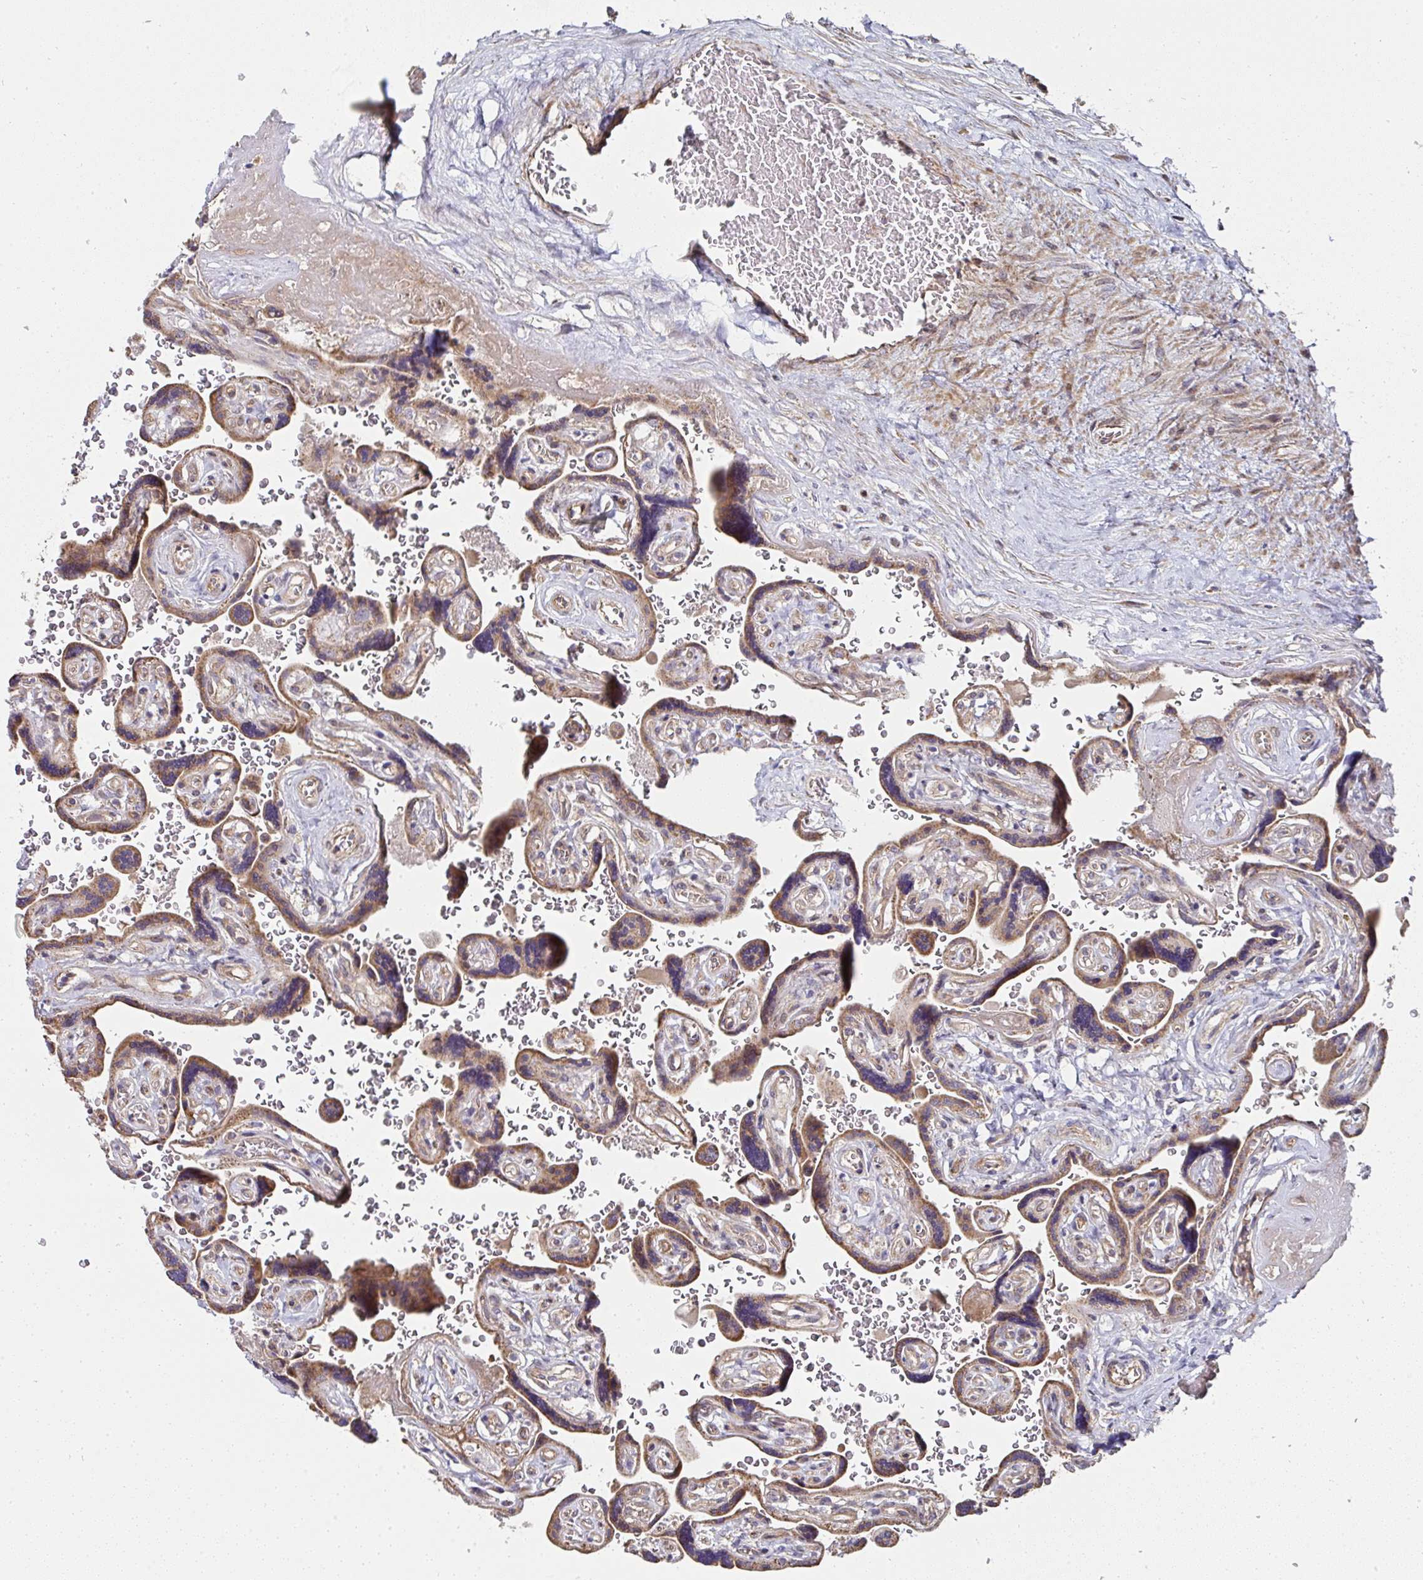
{"staining": {"intensity": "weak", "quantity": "25%-75%", "location": "cytoplasmic/membranous"}, "tissue": "placenta", "cell_type": "Decidual cells", "image_type": "normal", "snomed": [{"axis": "morphology", "description": "Normal tissue, NOS"}, {"axis": "topography", "description": "Placenta"}], "caption": "Immunohistochemical staining of unremarkable placenta exhibits weak cytoplasmic/membranous protein staining in approximately 25%-75% of decidual cells.", "gene": "AGTPBP1", "patient": {"sex": "female", "age": 32}}